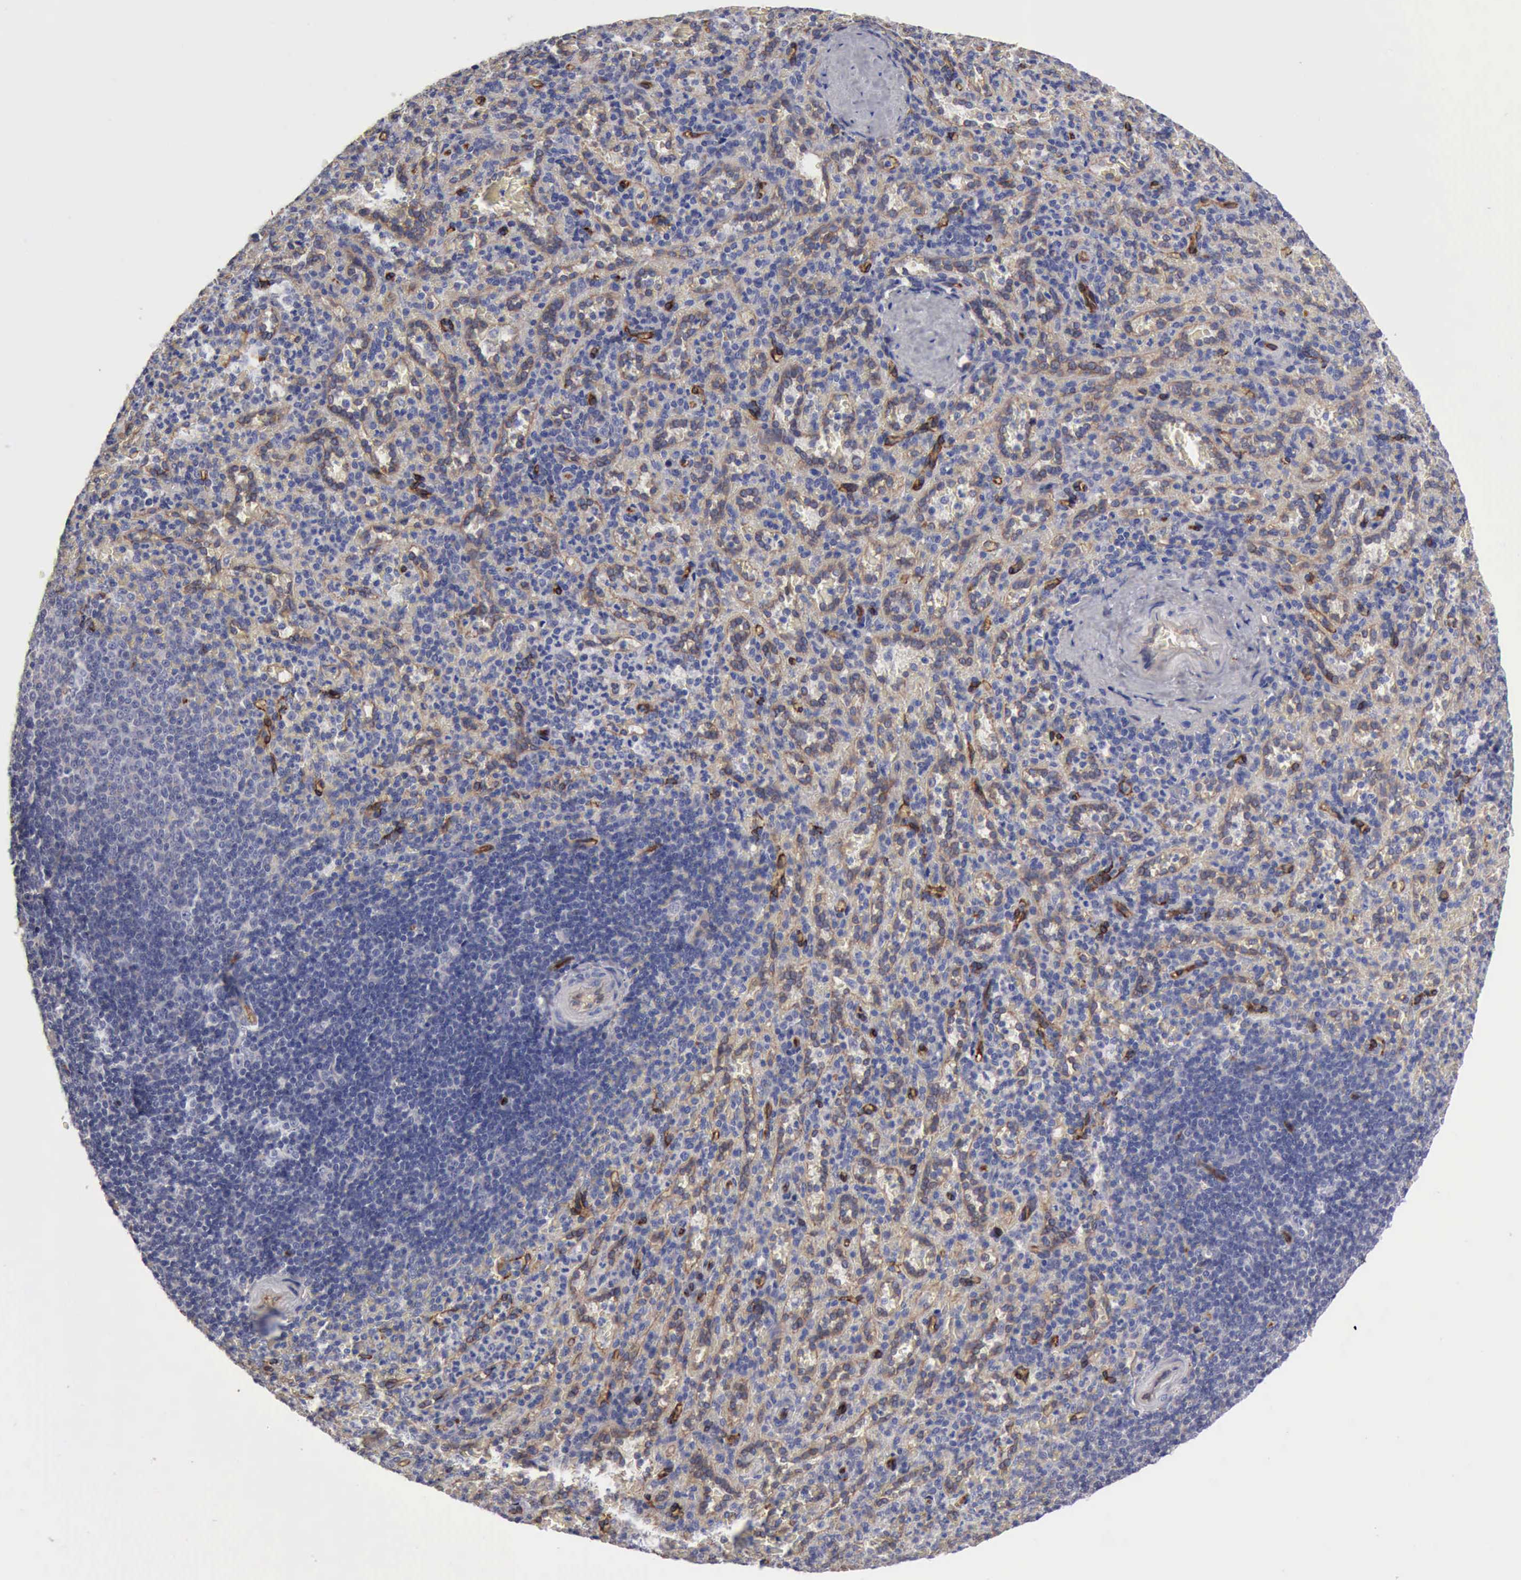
{"staining": {"intensity": "weak", "quantity": "25%-75%", "location": "cytoplasmic/membranous"}, "tissue": "spleen", "cell_type": "Cells in red pulp", "image_type": "normal", "snomed": [{"axis": "morphology", "description": "Normal tissue, NOS"}, {"axis": "topography", "description": "Spleen"}], "caption": "Immunohistochemical staining of normal spleen displays 25%-75% levels of weak cytoplasmic/membranous protein positivity in about 25%-75% of cells in red pulp. Nuclei are stained in blue.", "gene": "RDX", "patient": {"sex": "female", "age": 21}}